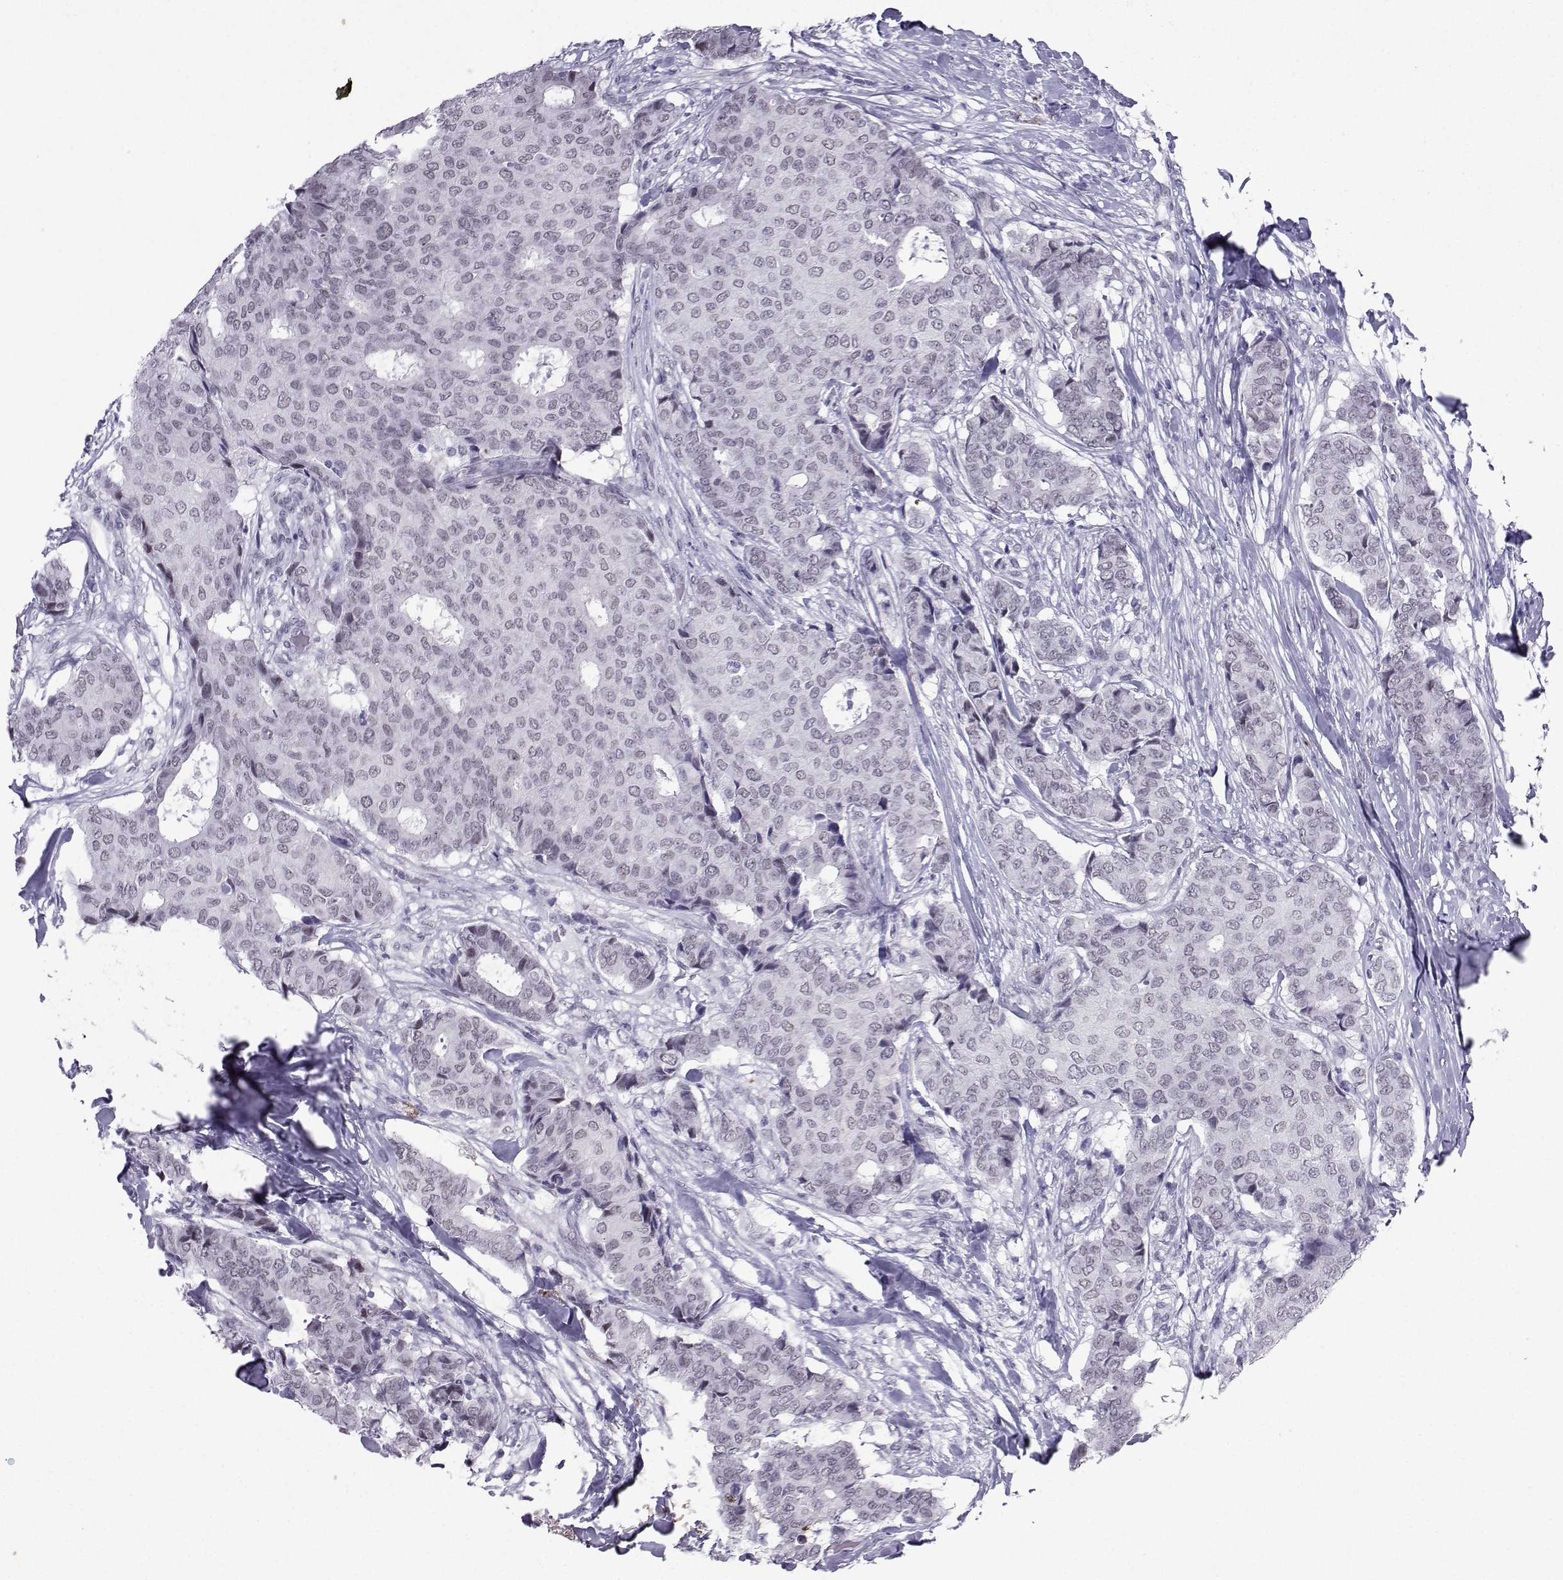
{"staining": {"intensity": "negative", "quantity": "none", "location": "none"}, "tissue": "breast cancer", "cell_type": "Tumor cells", "image_type": "cancer", "snomed": [{"axis": "morphology", "description": "Duct carcinoma"}, {"axis": "topography", "description": "Breast"}], "caption": "High magnification brightfield microscopy of breast invasive ductal carcinoma stained with DAB (3,3'-diaminobenzidine) (brown) and counterstained with hematoxylin (blue): tumor cells show no significant positivity.", "gene": "LORICRIN", "patient": {"sex": "female", "age": 75}}